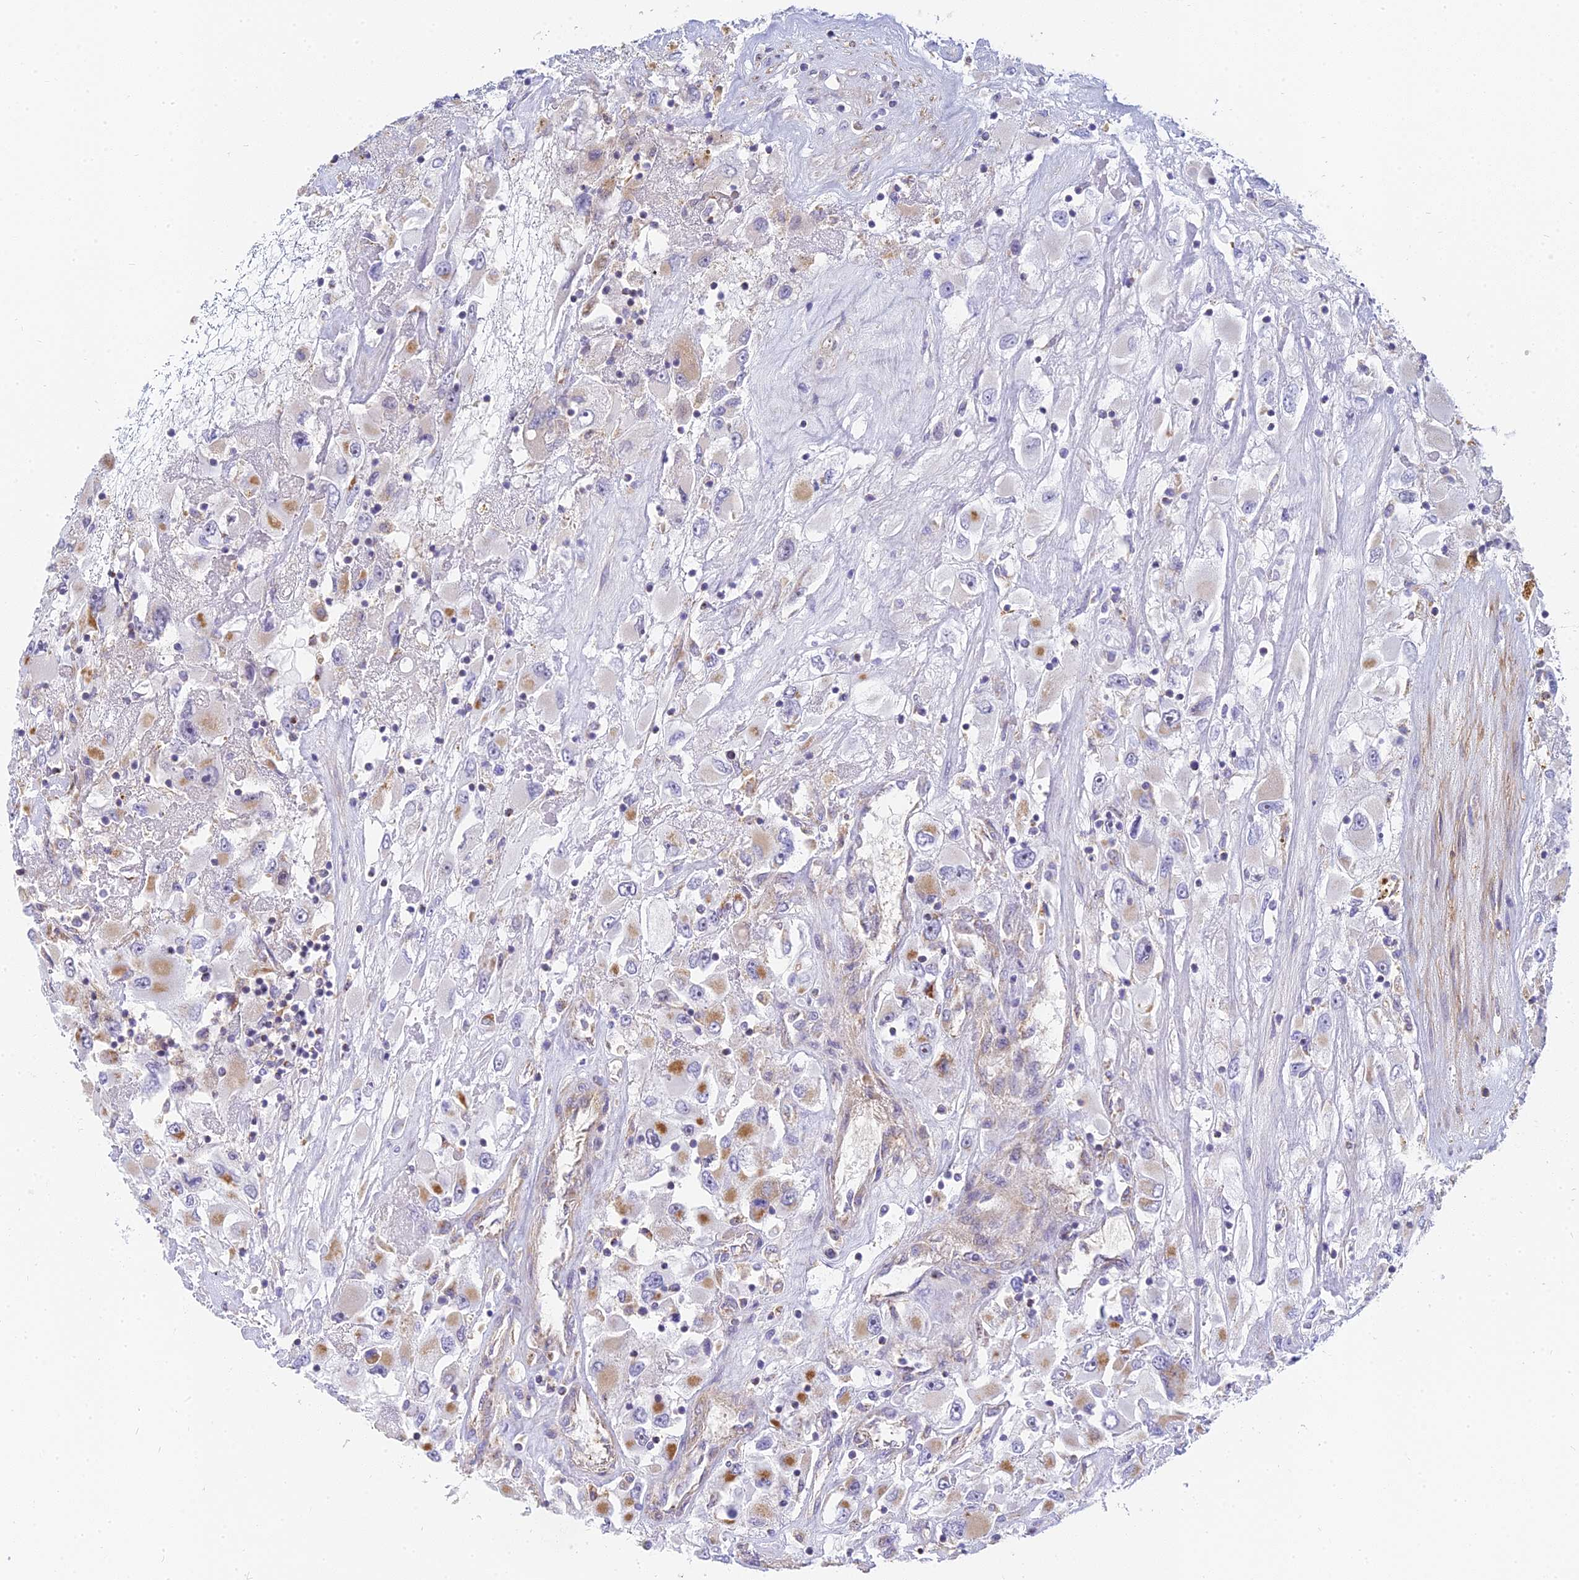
{"staining": {"intensity": "moderate", "quantity": "<25%", "location": "cytoplasmic/membranous"}, "tissue": "renal cancer", "cell_type": "Tumor cells", "image_type": "cancer", "snomed": [{"axis": "morphology", "description": "Adenocarcinoma, NOS"}, {"axis": "topography", "description": "Kidney"}], "caption": "Immunohistochemistry (IHC) of renal adenocarcinoma shows low levels of moderate cytoplasmic/membranous positivity in about <25% of tumor cells.", "gene": "MRPL15", "patient": {"sex": "female", "age": 52}}